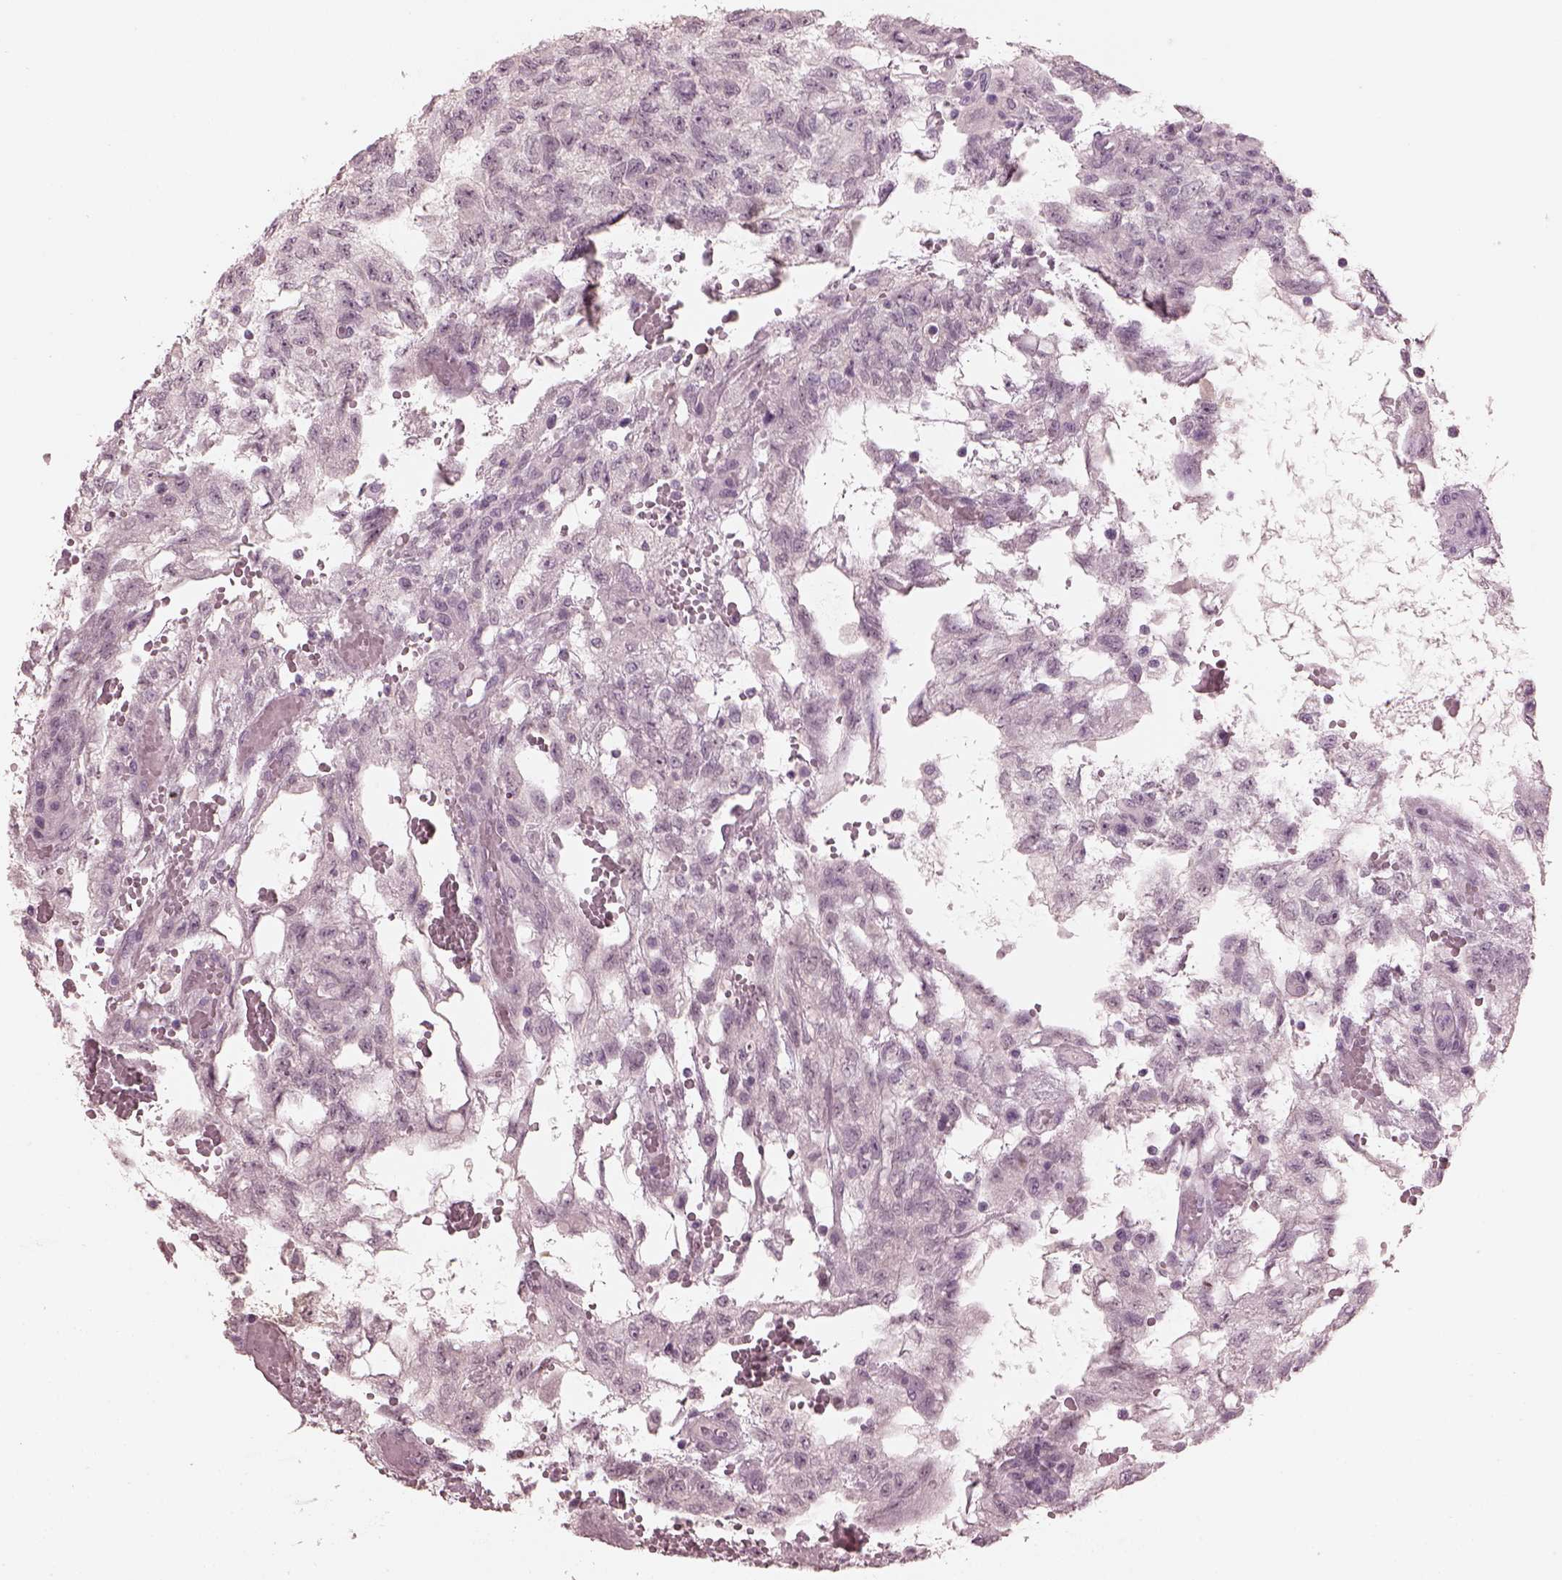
{"staining": {"intensity": "negative", "quantity": "none", "location": "none"}, "tissue": "testis cancer", "cell_type": "Tumor cells", "image_type": "cancer", "snomed": [{"axis": "morphology", "description": "Carcinoma, Embryonal, NOS"}, {"axis": "topography", "description": "Testis"}], "caption": "Immunohistochemical staining of human testis embryonal carcinoma demonstrates no significant expression in tumor cells.", "gene": "OPTC", "patient": {"sex": "male", "age": 32}}